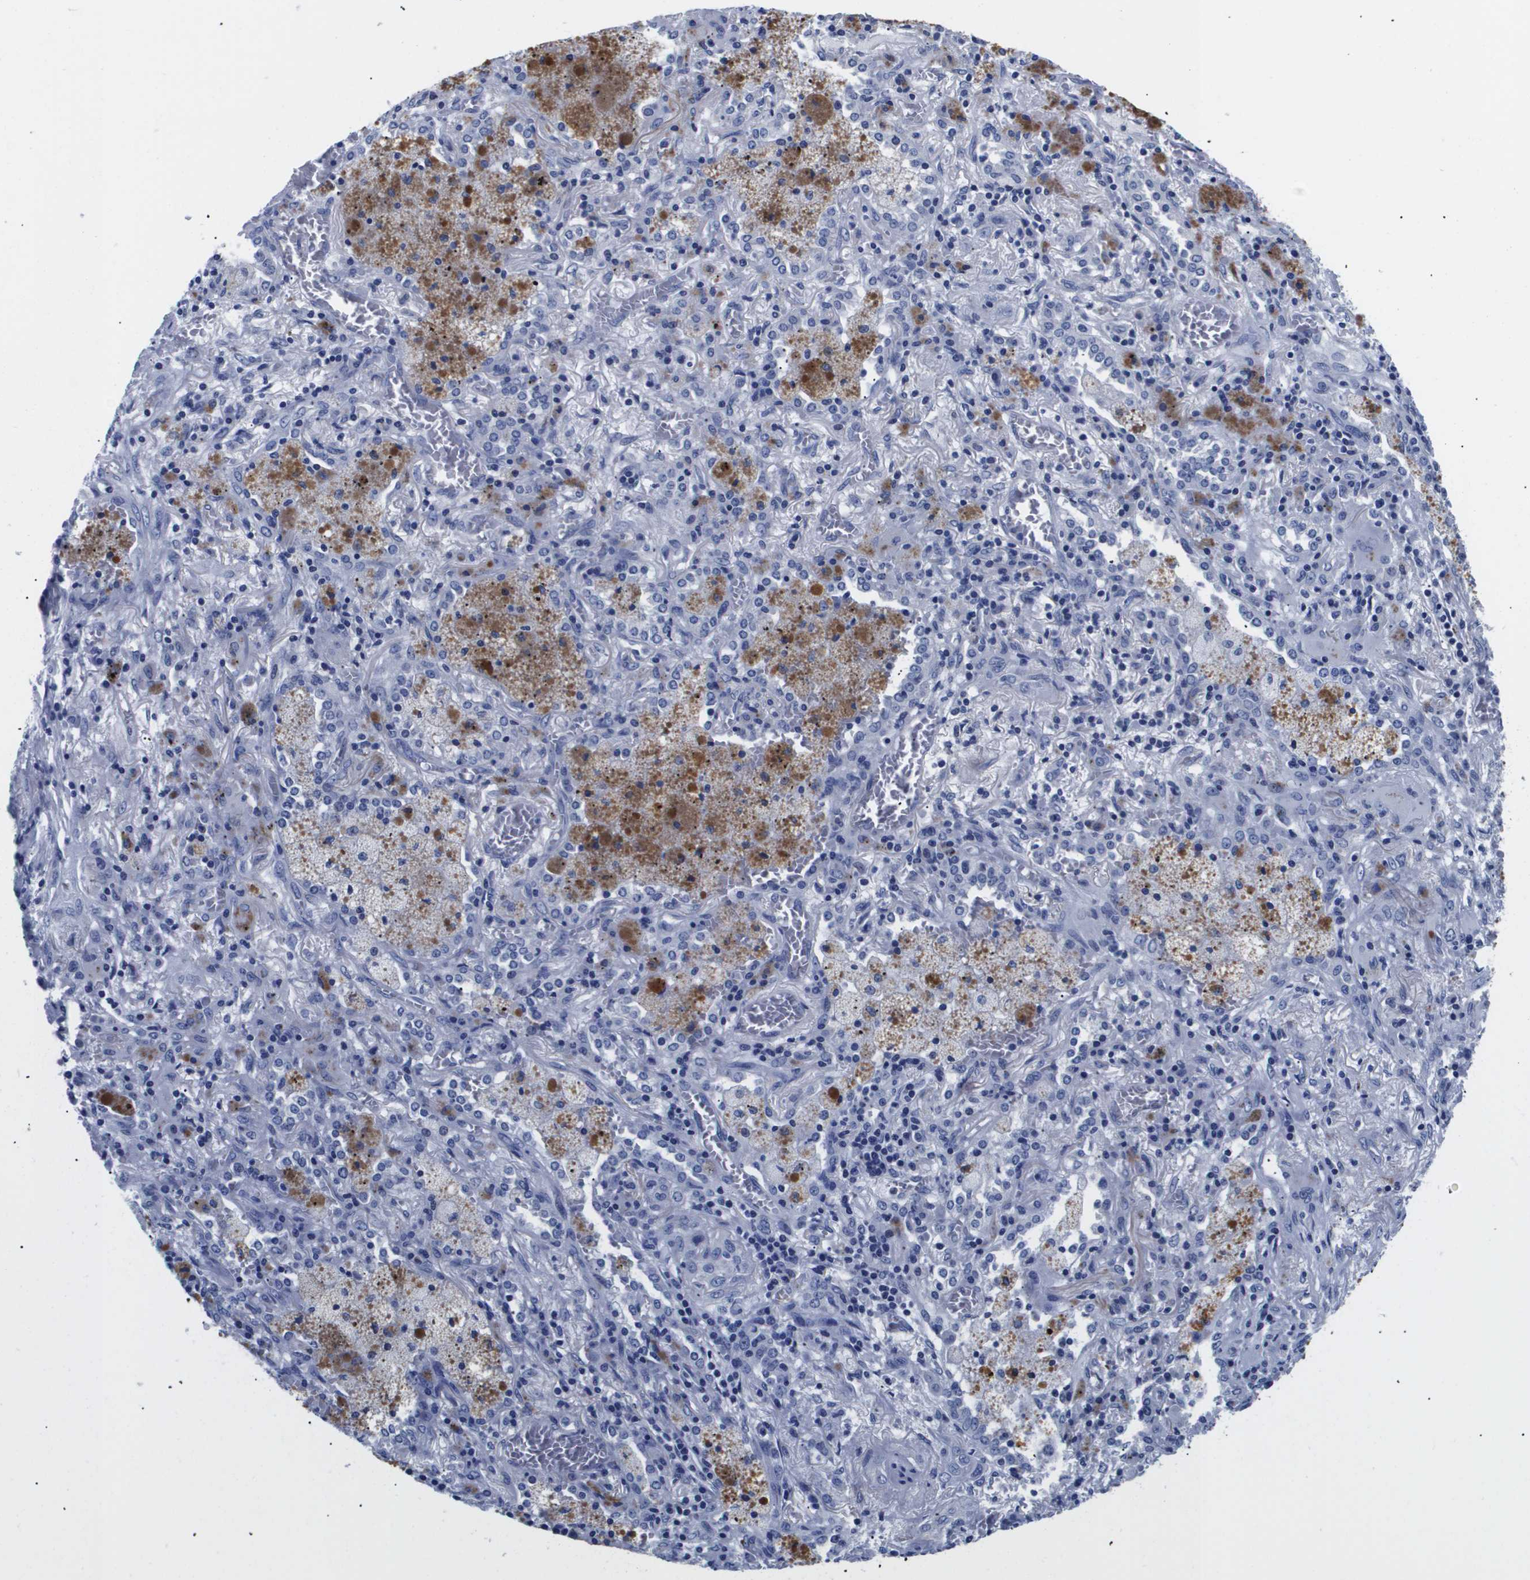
{"staining": {"intensity": "negative", "quantity": "none", "location": "none"}, "tissue": "lung cancer", "cell_type": "Tumor cells", "image_type": "cancer", "snomed": [{"axis": "morphology", "description": "Squamous cell carcinoma, NOS"}, {"axis": "topography", "description": "Lung"}], "caption": "IHC image of human lung cancer stained for a protein (brown), which demonstrates no staining in tumor cells.", "gene": "ATP6V0A4", "patient": {"sex": "female", "age": 47}}